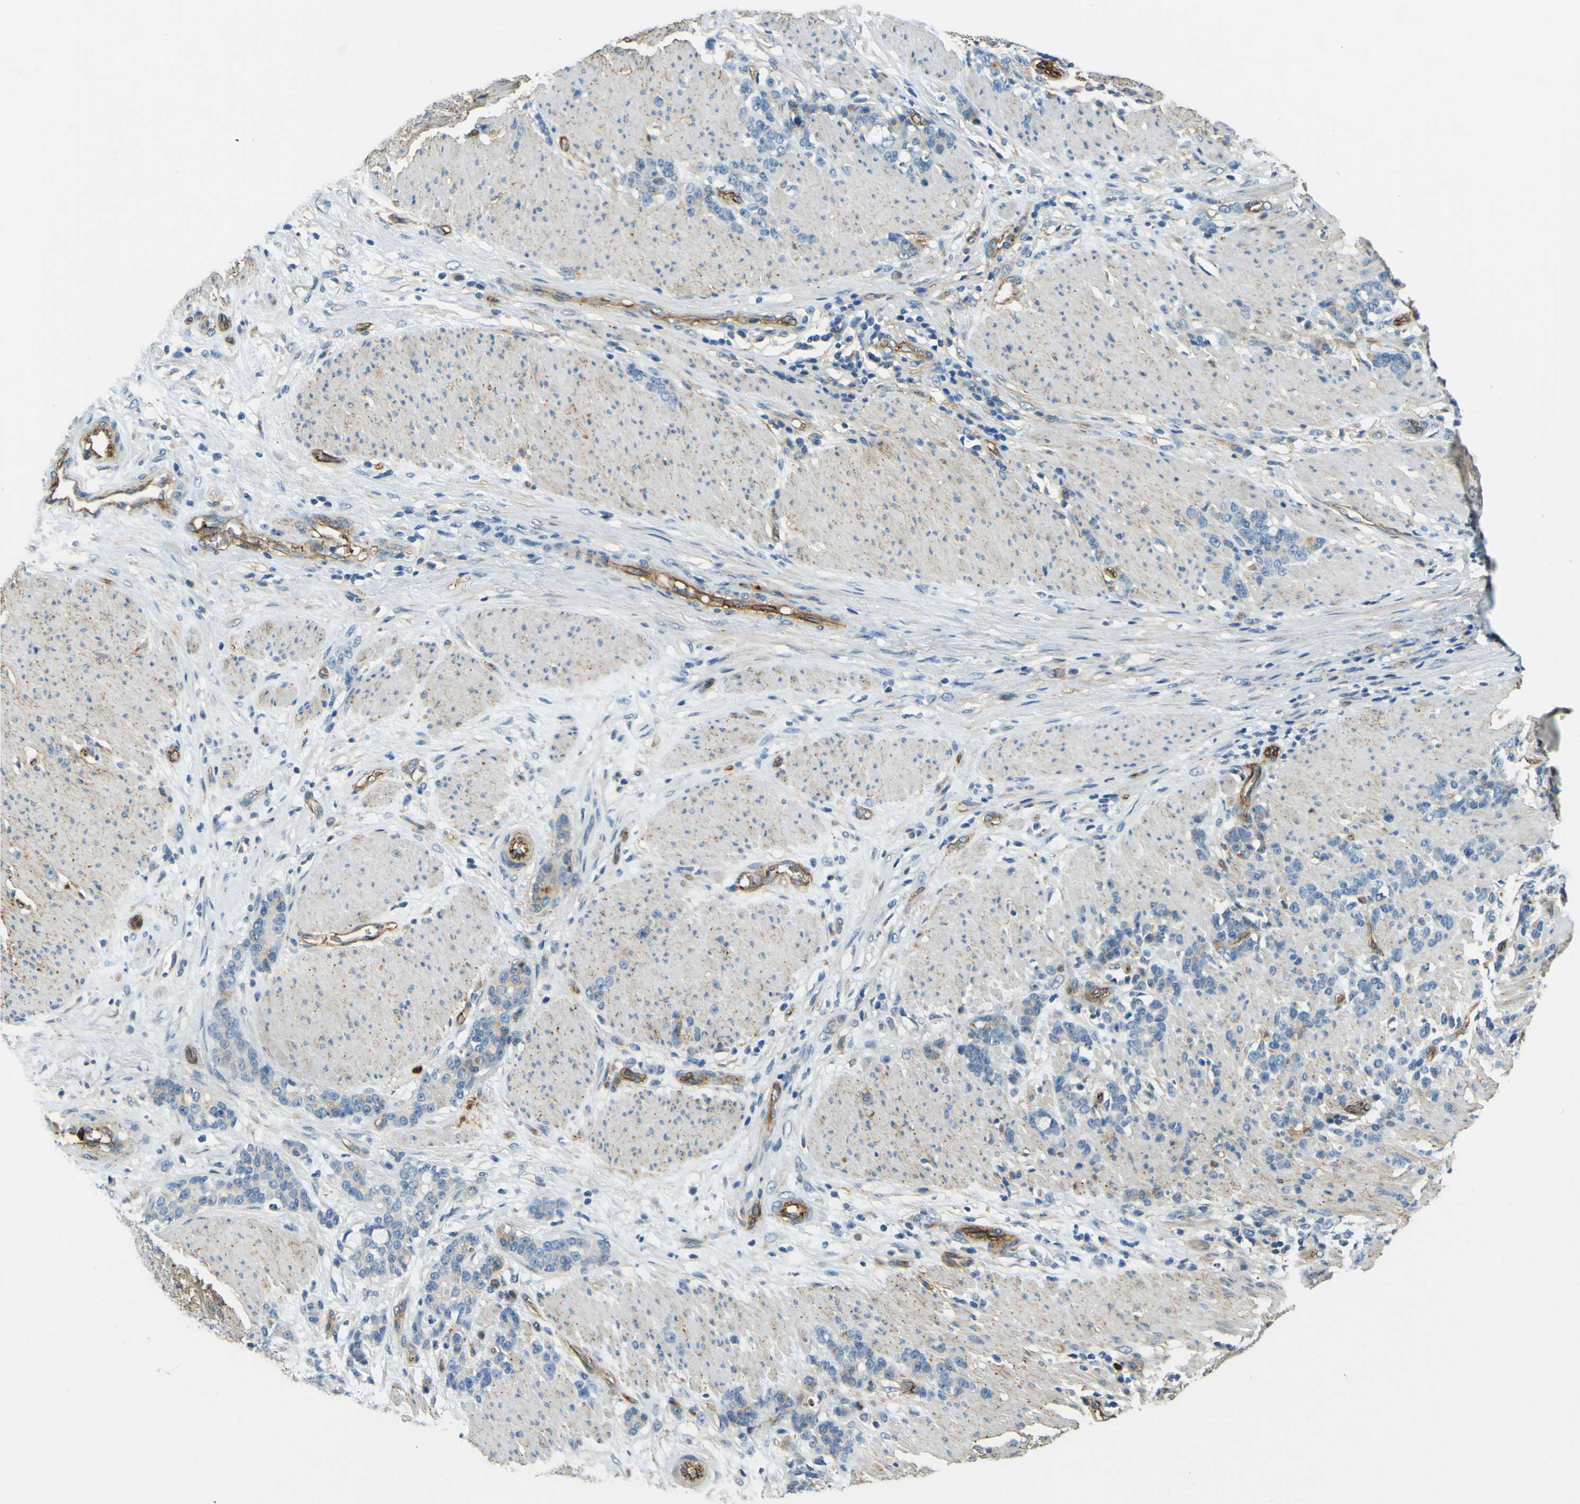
{"staining": {"intensity": "negative", "quantity": "none", "location": "none"}, "tissue": "stomach cancer", "cell_type": "Tumor cells", "image_type": "cancer", "snomed": [{"axis": "morphology", "description": "Adenocarcinoma, NOS"}, {"axis": "topography", "description": "Stomach, lower"}], "caption": "There is no significant staining in tumor cells of stomach cancer.", "gene": "PLXDC1", "patient": {"sex": "male", "age": 88}}